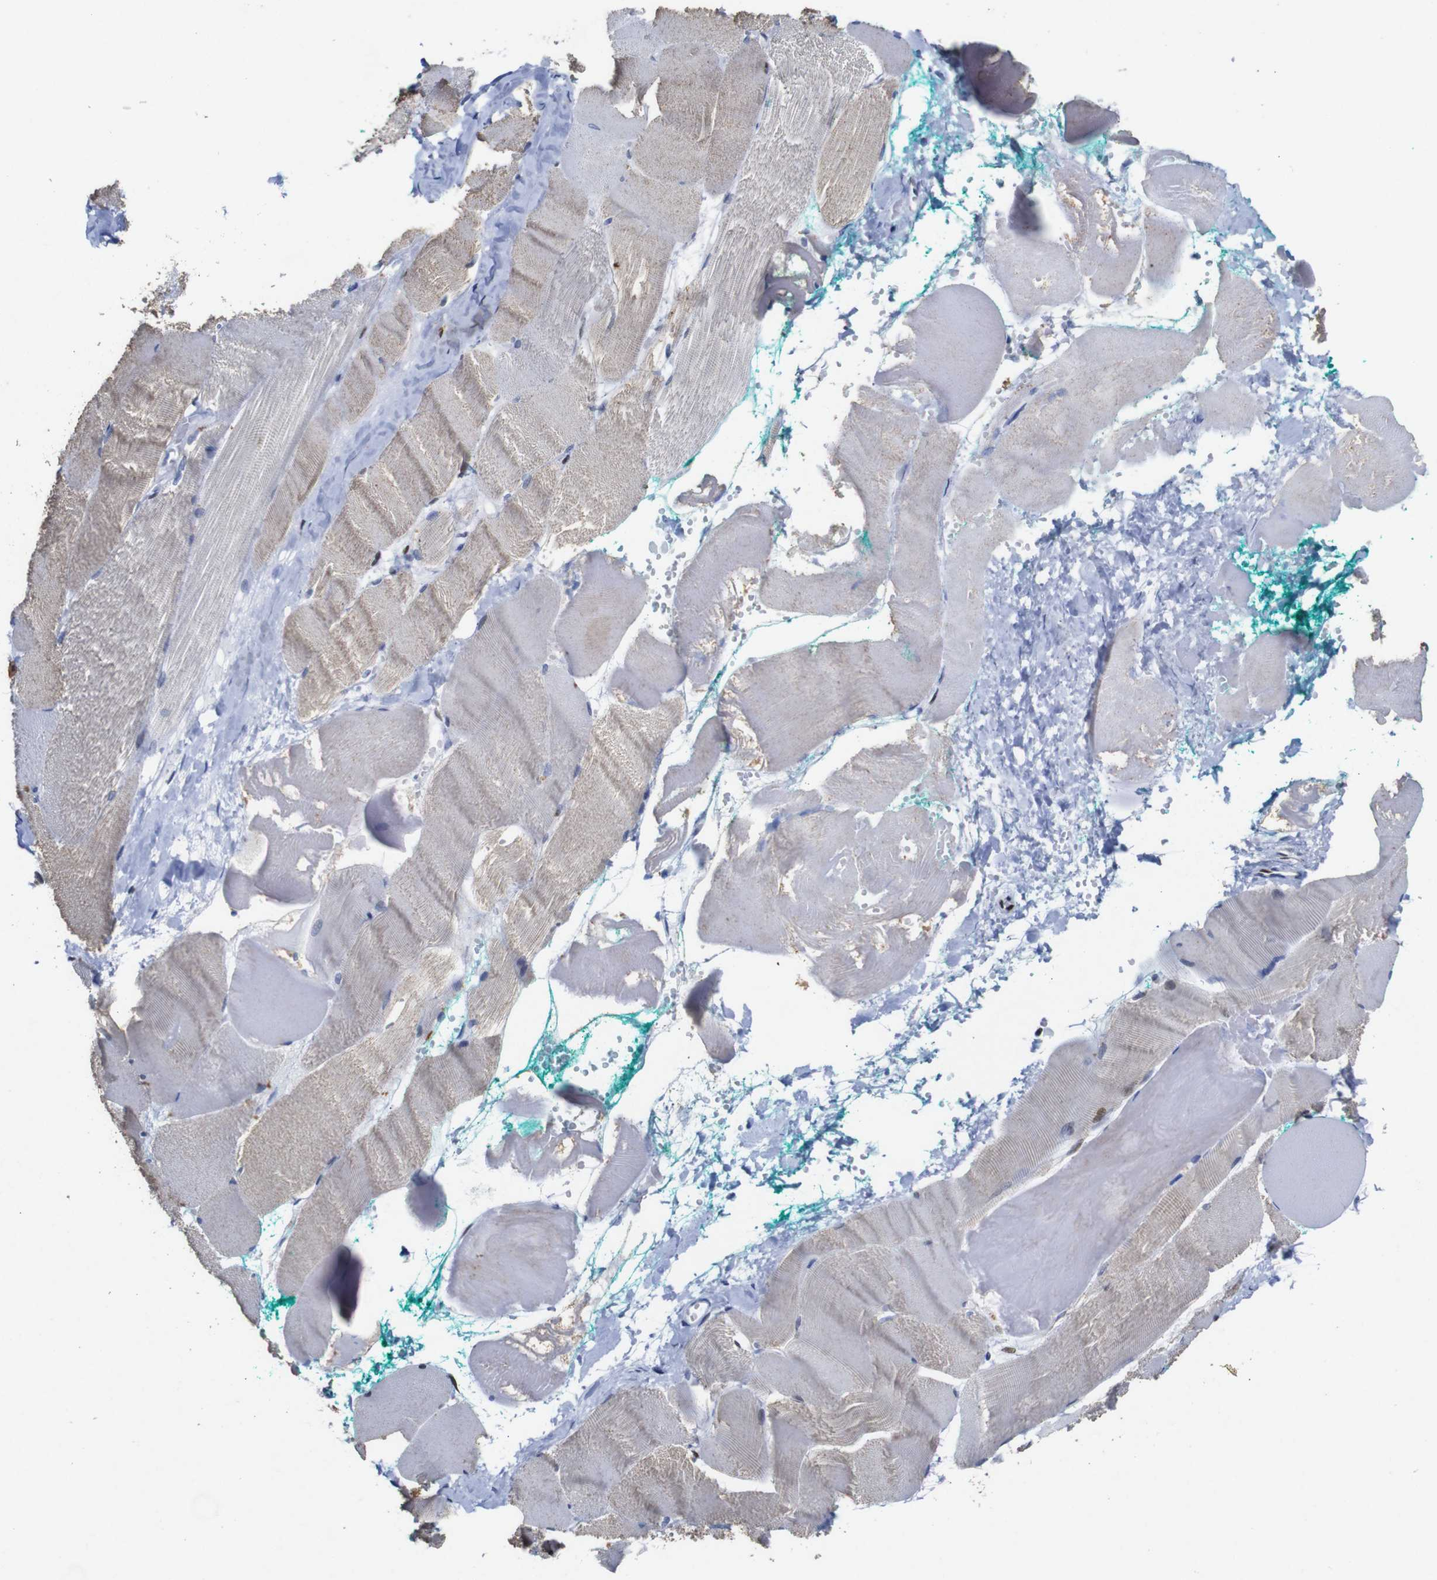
{"staining": {"intensity": "weak", "quantity": "<25%", "location": "cytoplasmic/membranous"}, "tissue": "skeletal muscle", "cell_type": "Myocytes", "image_type": "normal", "snomed": [{"axis": "morphology", "description": "Normal tissue, NOS"}, {"axis": "morphology", "description": "Squamous cell carcinoma, NOS"}, {"axis": "topography", "description": "Skeletal muscle"}], "caption": "Benign skeletal muscle was stained to show a protein in brown. There is no significant expression in myocytes. (IHC, brightfield microscopy, high magnification).", "gene": "FOSL2", "patient": {"sex": "male", "age": 51}}